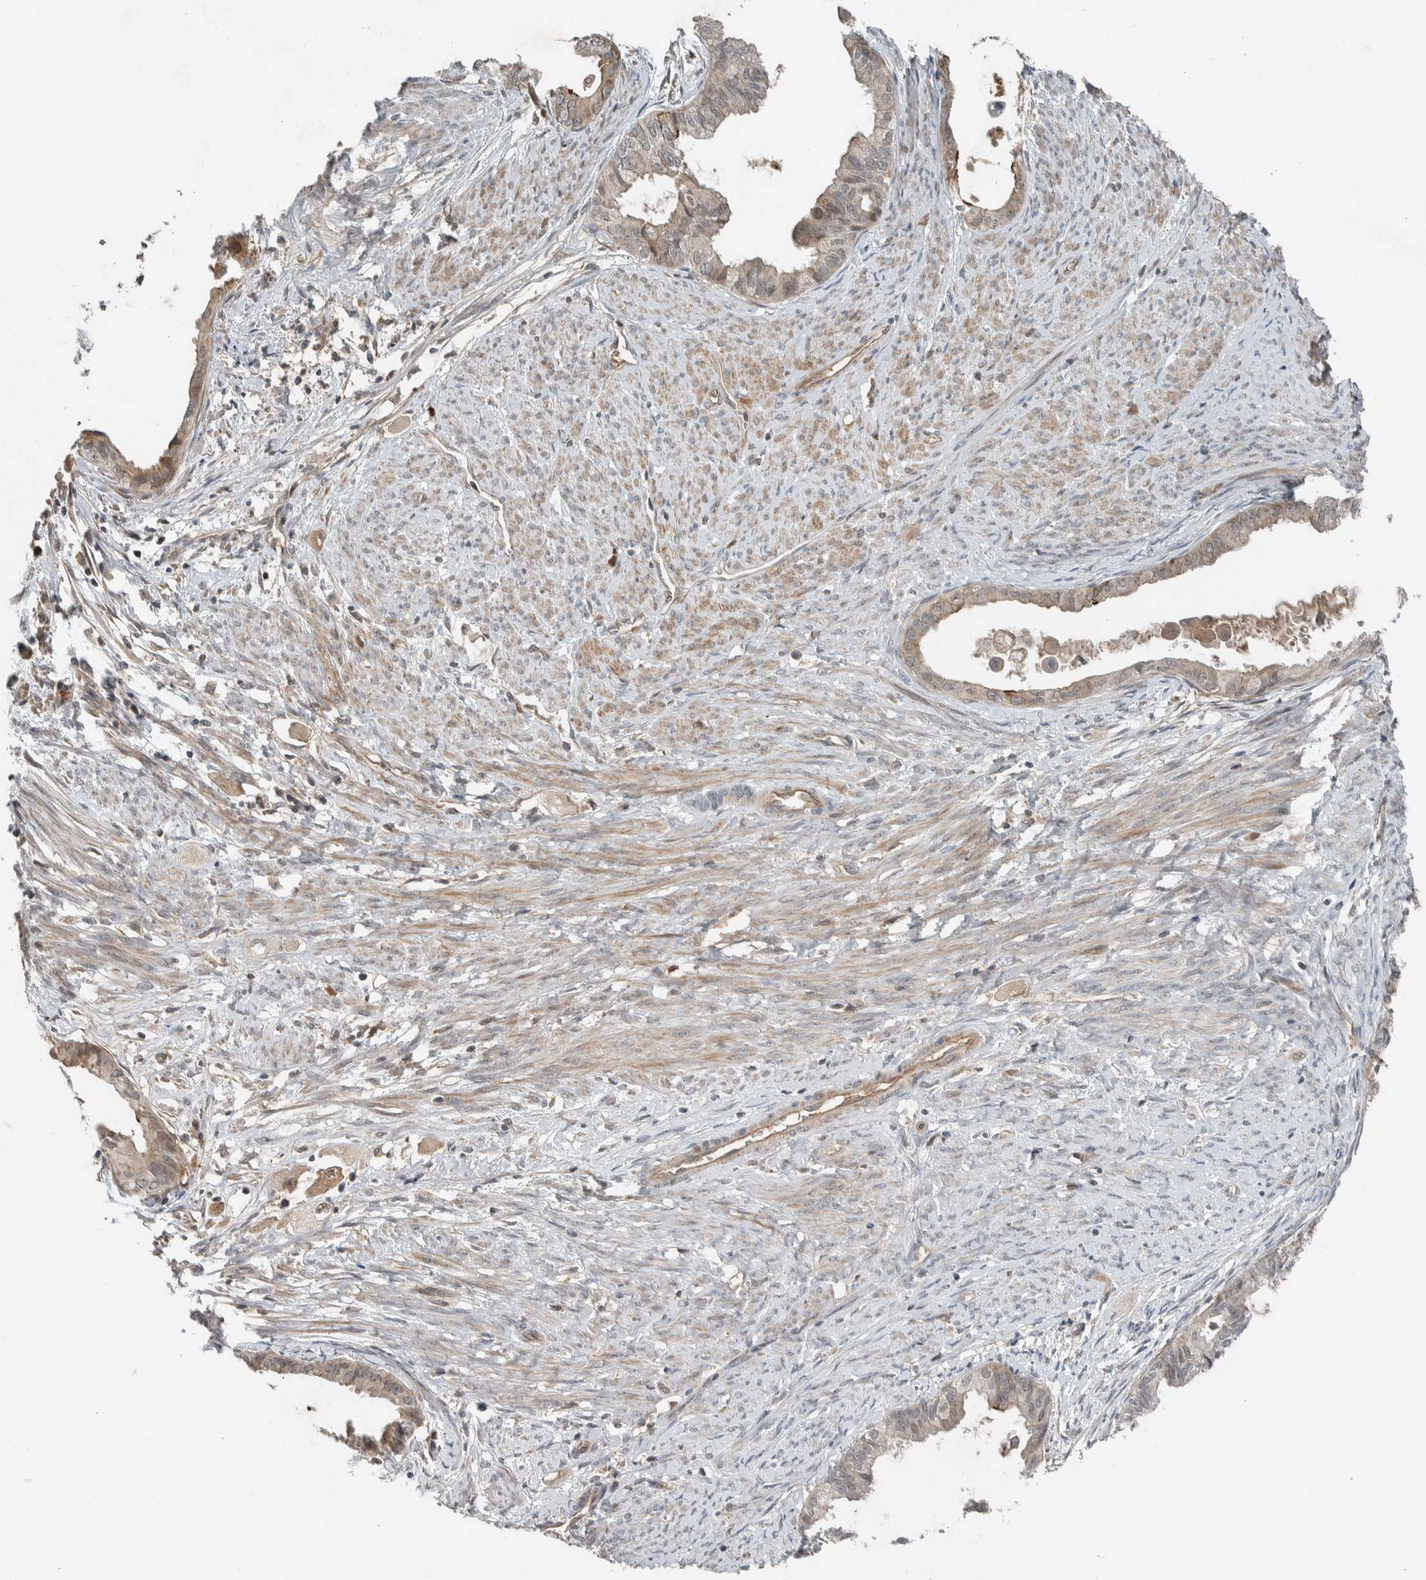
{"staining": {"intensity": "weak", "quantity": "25%-75%", "location": "cytoplasmic/membranous"}, "tissue": "cervical cancer", "cell_type": "Tumor cells", "image_type": "cancer", "snomed": [{"axis": "morphology", "description": "Normal tissue, NOS"}, {"axis": "morphology", "description": "Adenocarcinoma, NOS"}, {"axis": "topography", "description": "Cervix"}, {"axis": "topography", "description": "Endometrium"}], "caption": "This micrograph reveals immunohistochemistry (IHC) staining of cervical adenocarcinoma, with low weak cytoplasmic/membranous staining in about 25%-75% of tumor cells.", "gene": "ARMC7", "patient": {"sex": "female", "age": 86}}